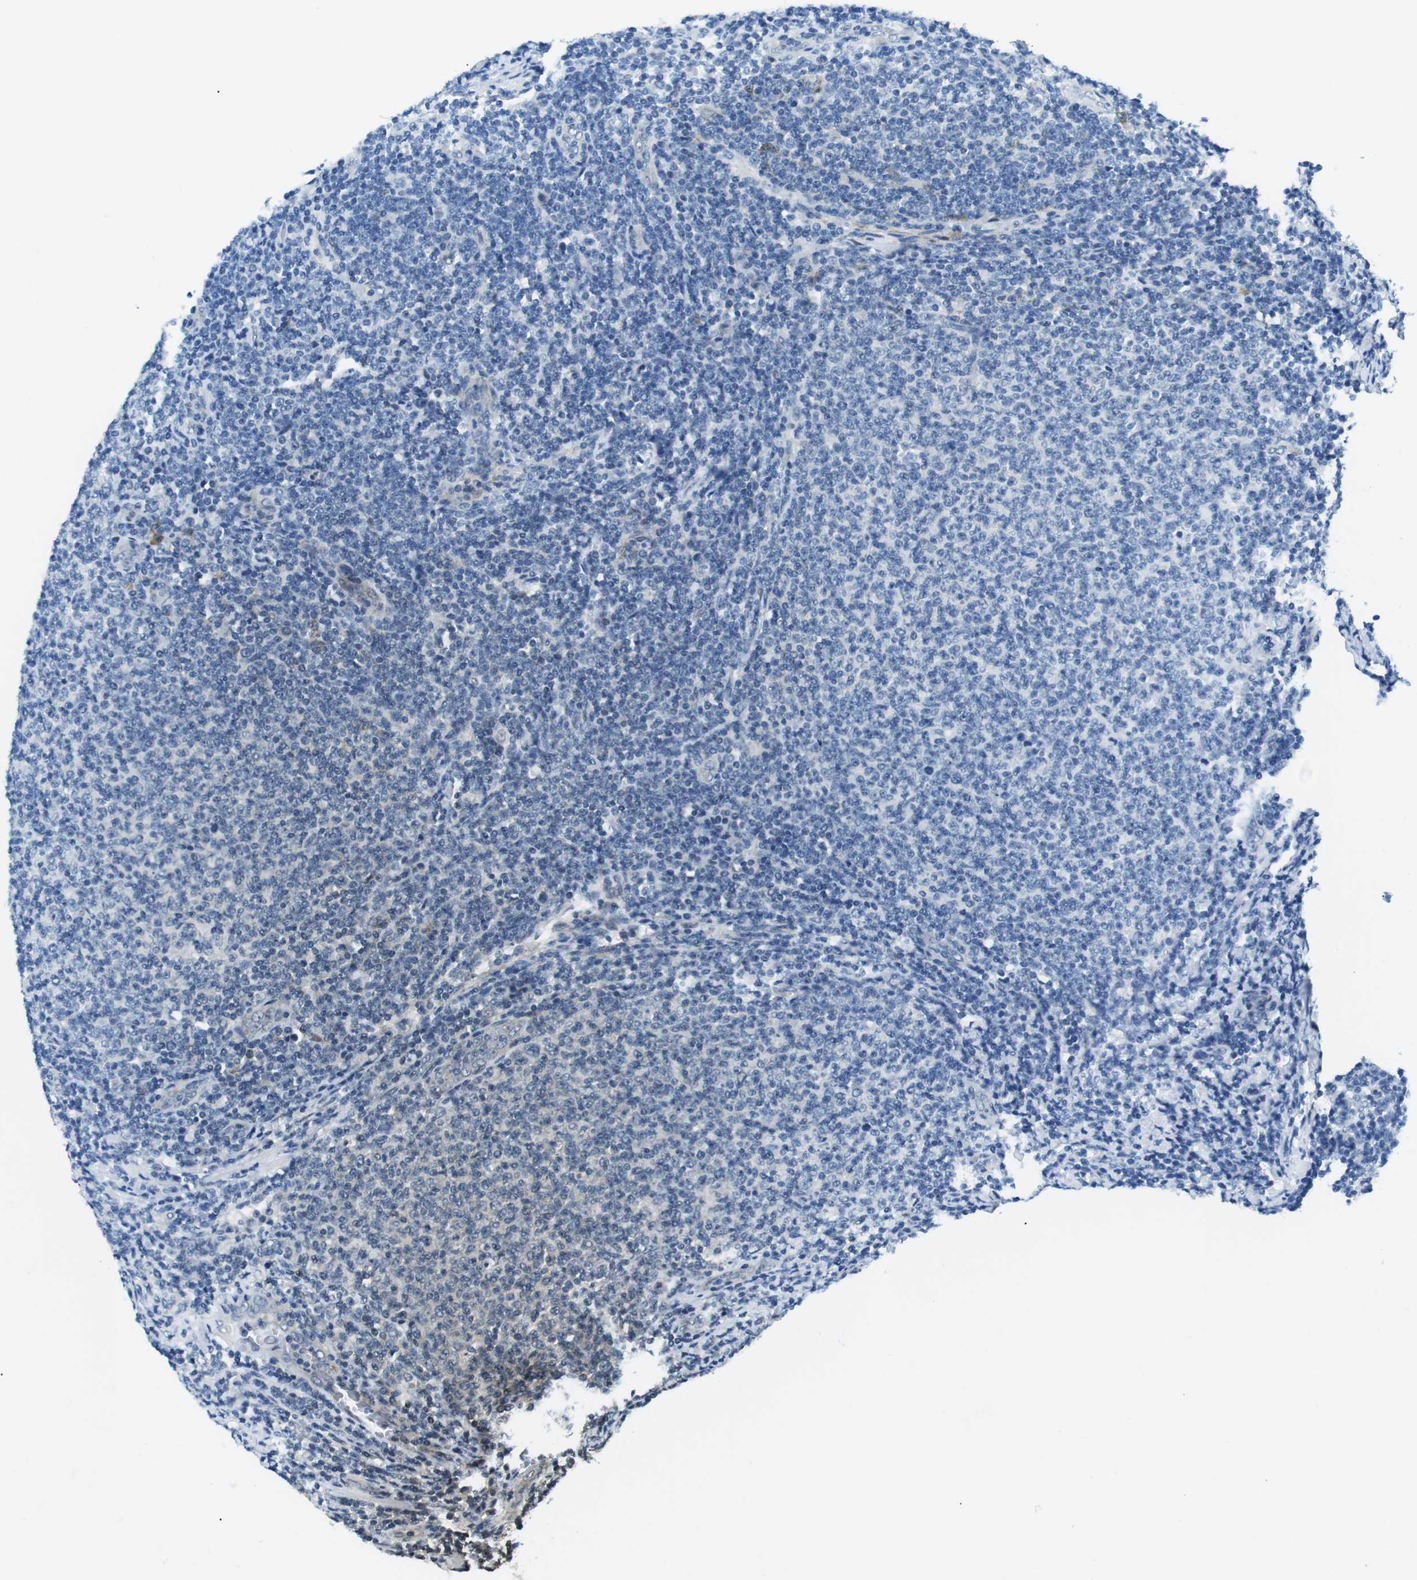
{"staining": {"intensity": "negative", "quantity": "none", "location": "none"}, "tissue": "lymphoma", "cell_type": "Tumor cells", "image_type": "cancer", "snomed": [{"axis": "morphology", "description": "Malignant lymphoma, non-Hodgkin's type, Low grade"}, {"axis": "topography", "description": "Lymph node"}], "caption": "Immunohistochemical staining of low-grade malignant lymphoma, non-Hodgkin's type shows no significant expression in tumor cells. The staining is performed using DAB (3,3'-diaminobenzidine) brown chromogen with nuclei counter-stained in using hematoxylin.", "gene": "PHLDA1", "patient": {"sex": "male", "age": 66}}